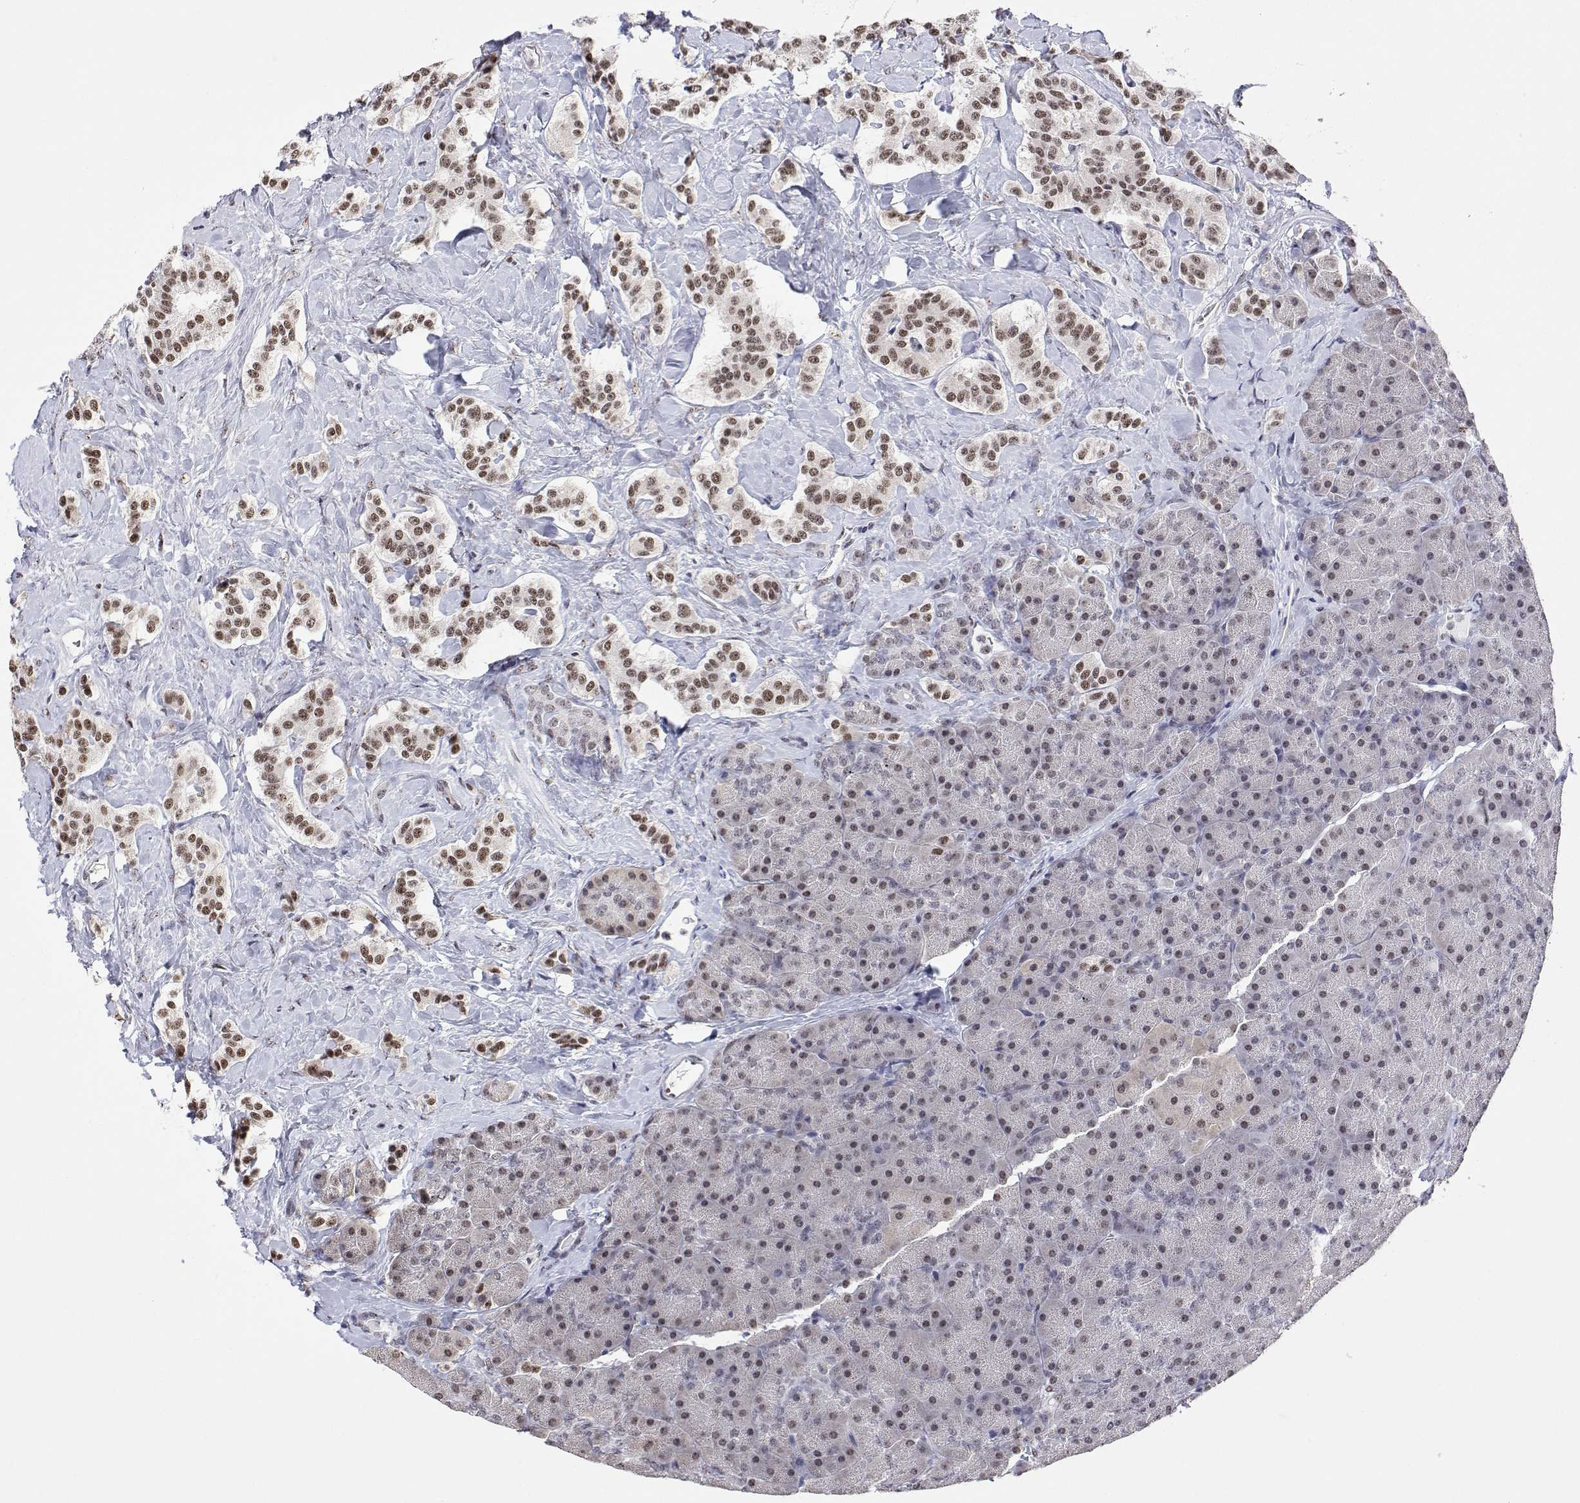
{"staining": {"intensity": "moderate", "quantity": ">75%", "location": "nuclear"}, "tissue": "carcinoid", "cell_type": "Tumor cells", "image_type": "cancer", "snomed": [{"axis": "morphology", "description": "Normal tissue, NOS"}, {"axis": "morphology", "description": "Carcinoid, malignant, NOS"}, {"axis": "topography", "description": "Pancreas"}], "caption": "Human carcinoid stained for a protein (brown) displays moderate nuclear positive staining in about >75% of tumor cells.", "gene": "ADAR", "patient": {"sex": "male", "age": 36}}